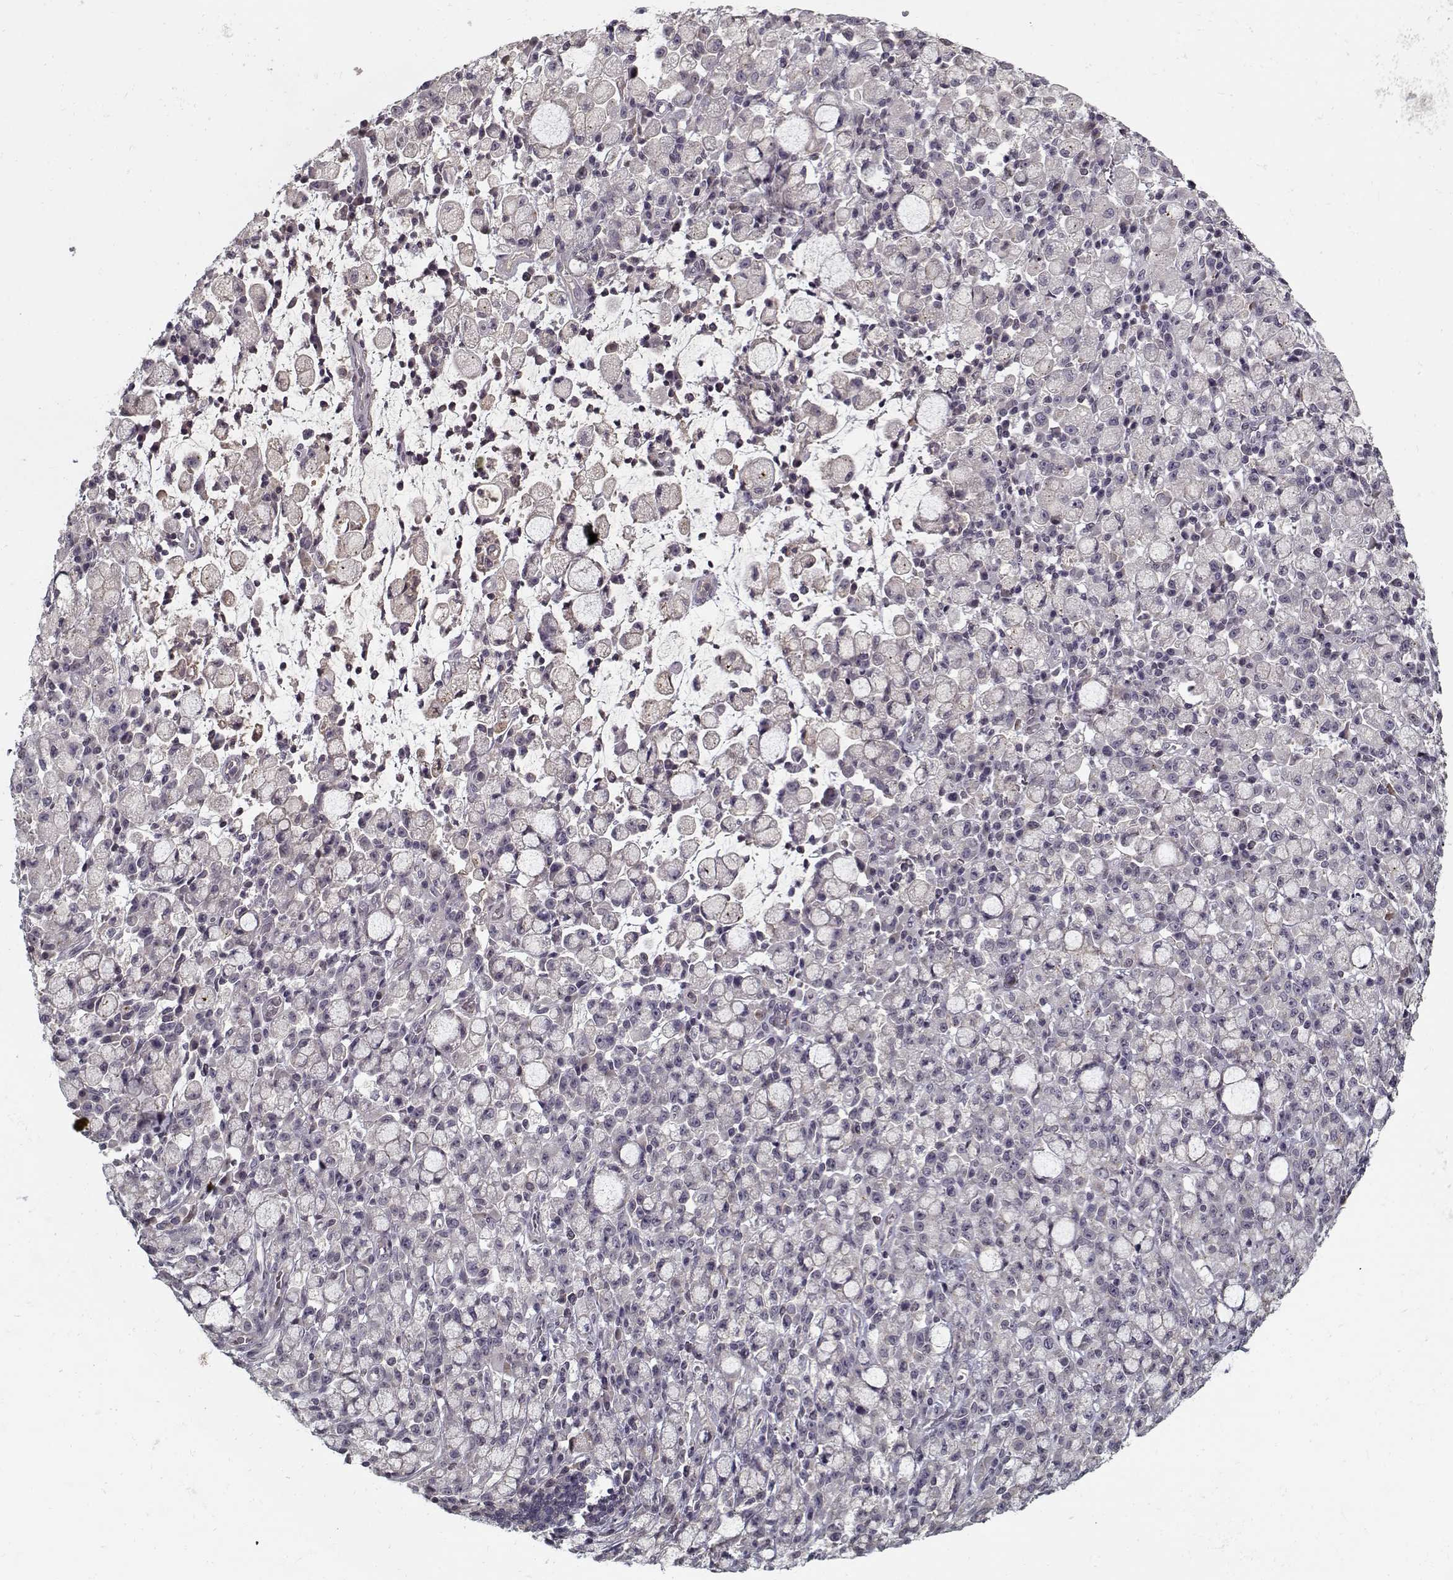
{"staining": {"intensity": "negative", "quantity": "none", "location": "none"}, "tissue": "stomach cancer", "cell_type": "Tumor cells", "image_type": "cancer", "snomed": [{"axis": "morphology", "description": "Adenocarcinoma, NOS"}, {"axis": "topography", "description": "Stomach"}], "caption": "The photomicrograph shows no staining of tumor cells in adenocarcinoma (stomach).", "gene": "AFM", "patient": {"sex": "male", "age": 58}}